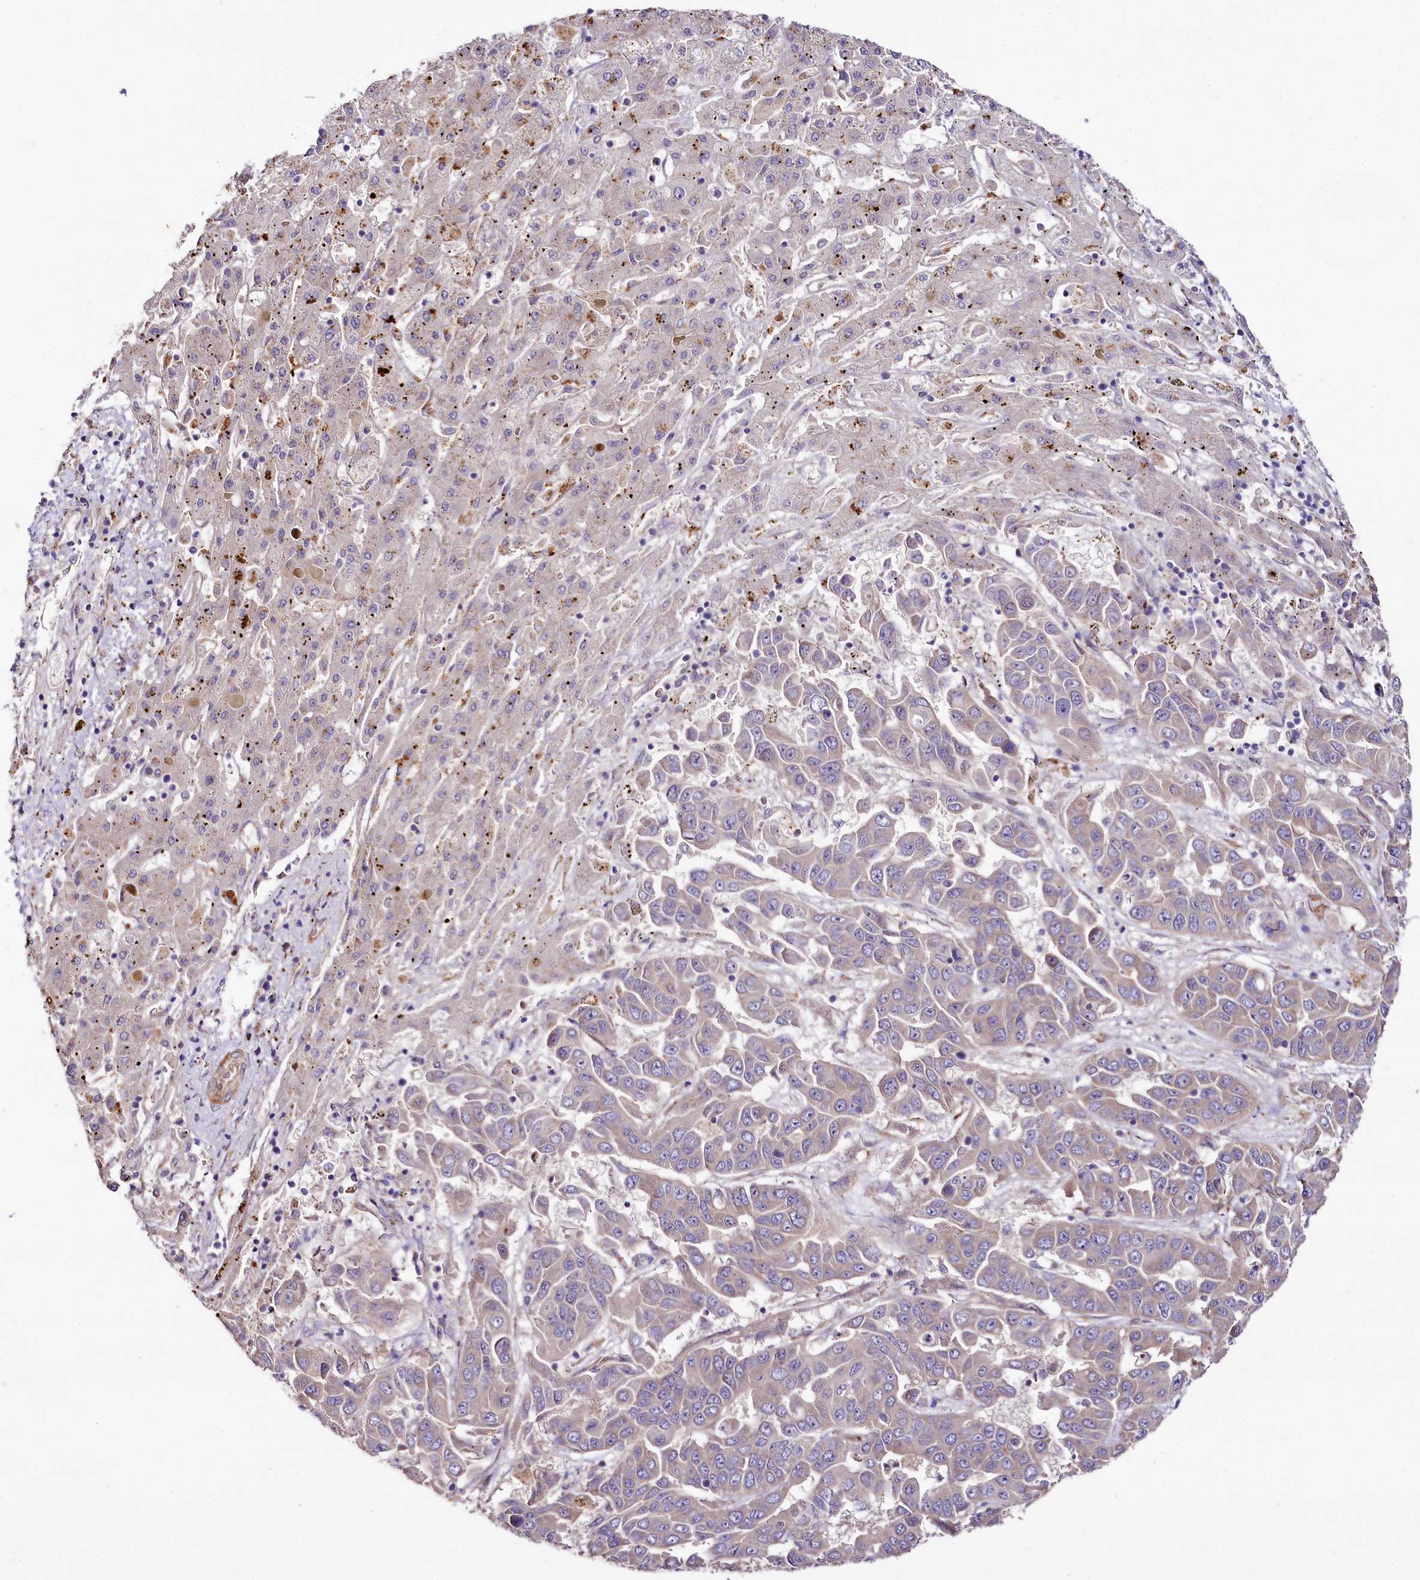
{"staining": {"intensity": "weak", "quantity": "<25%", "location": "cytoplasmic/membranous"}, "tissue": "liver cancer", "cell_type": "Tumor cells", "image_type": "cancer", "snomed": [{"axis": "morphology", "description": "Cholangiocarcinoma"}, {"axis": "topography", "description": "Liver"}], "caption": "DAB (3,3'-diaminobenzidine) immunohistochemical staining of liver cholangiocarcinoma reveals no significant staining in tumor cells.", "gene": "SPATS2", "patient": {"sex": "female", "age": 52}}